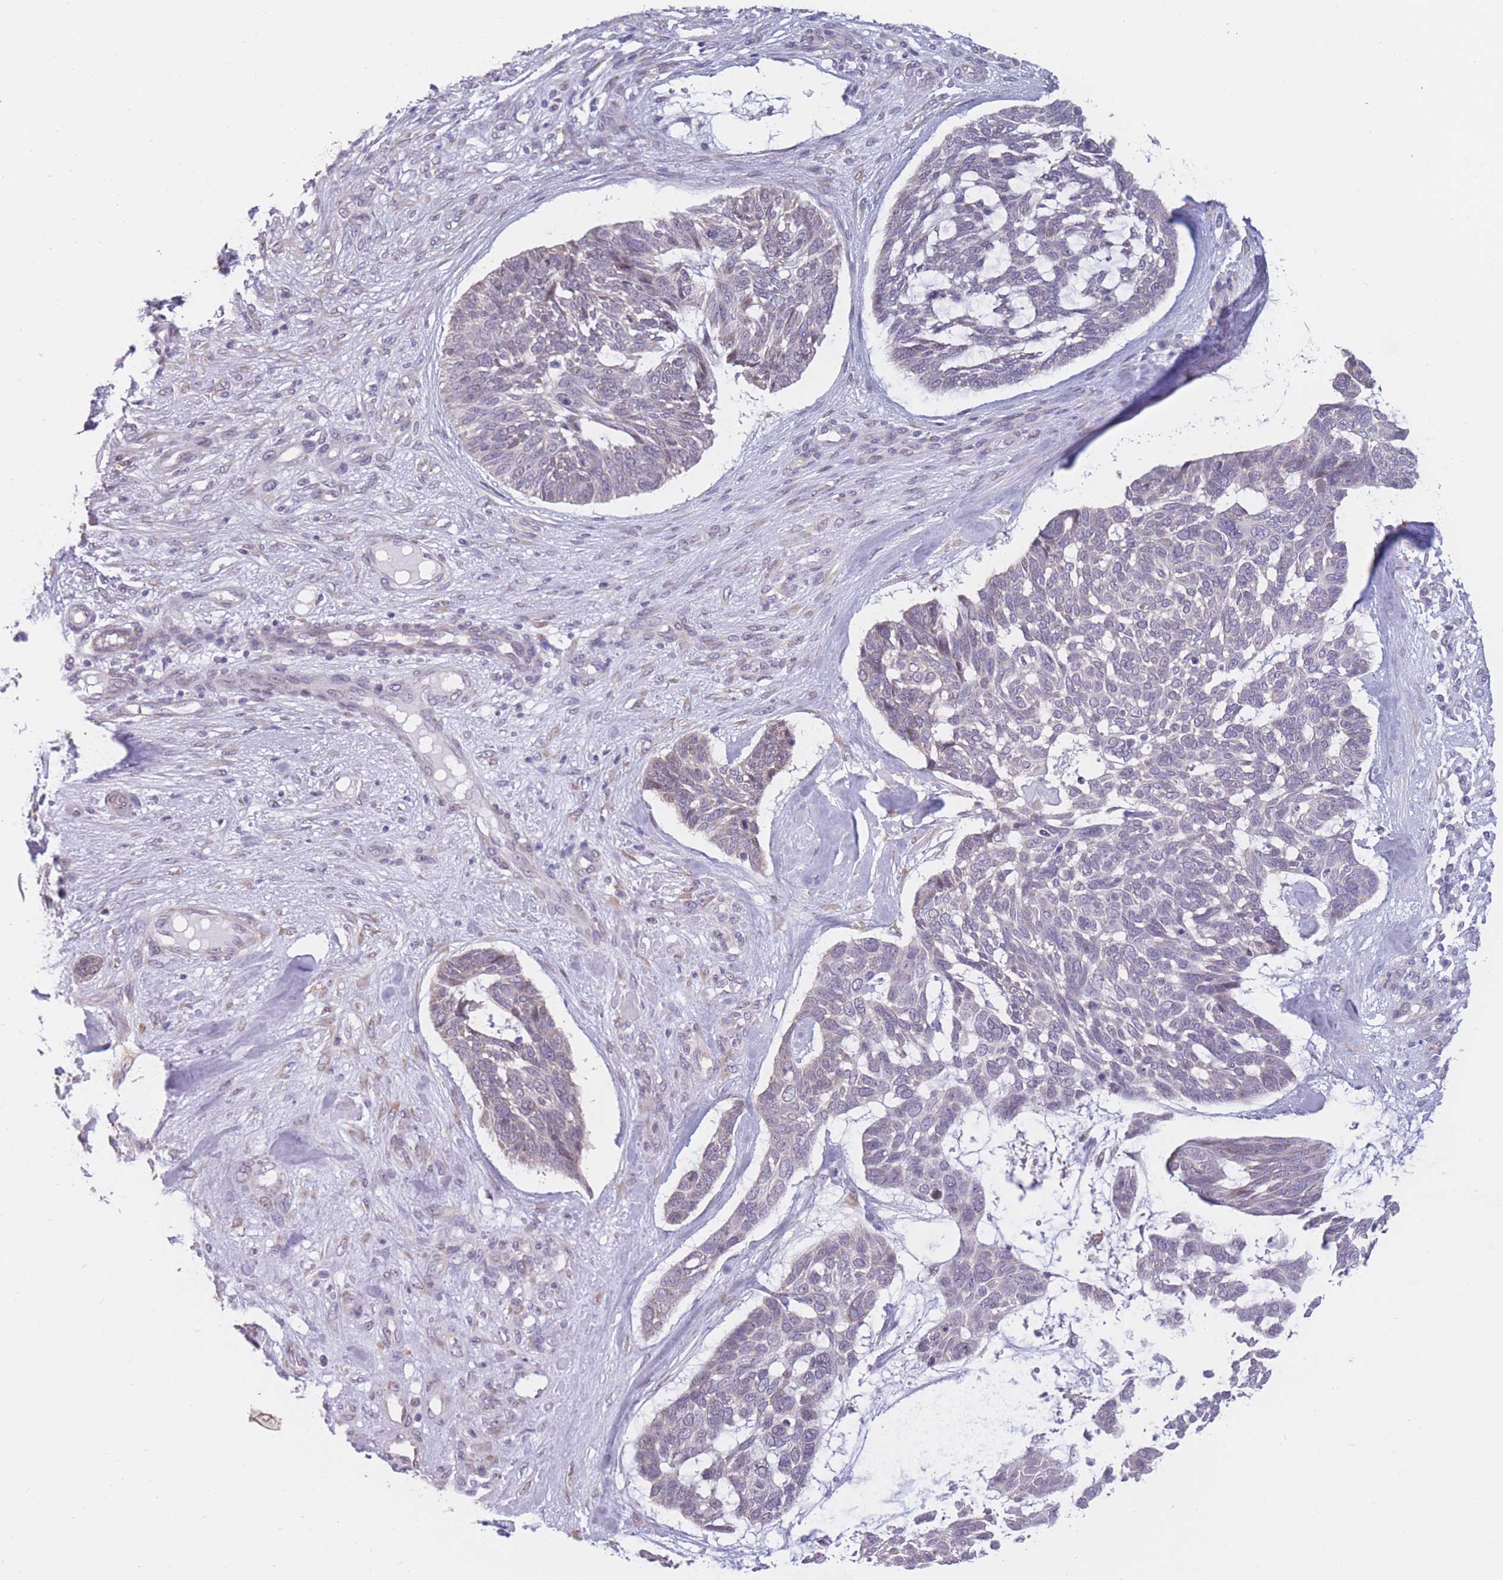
{"staining": {"intensity": "negative", "quantity": "none", "location": "none"}, "tissue": "skin cancer", "cell_type": "Tumor cells", "image_type": "cancer", "snomed": [{"axis": "morphology", "description": "Basal cell carcinoma"}, {"axis": "topography", "description": "Skin"}], "caption": "Micrograph shows no protein positivity in tumor cells of basal cell carcinoma (skin) tissue. (DAB (3,3'-diaminobenzidine) immunohistochemistry visualized using brightfield microscopy, high magnification).", "gene": "COL27A1", "patient": {"sex": "male", "age": 88}}